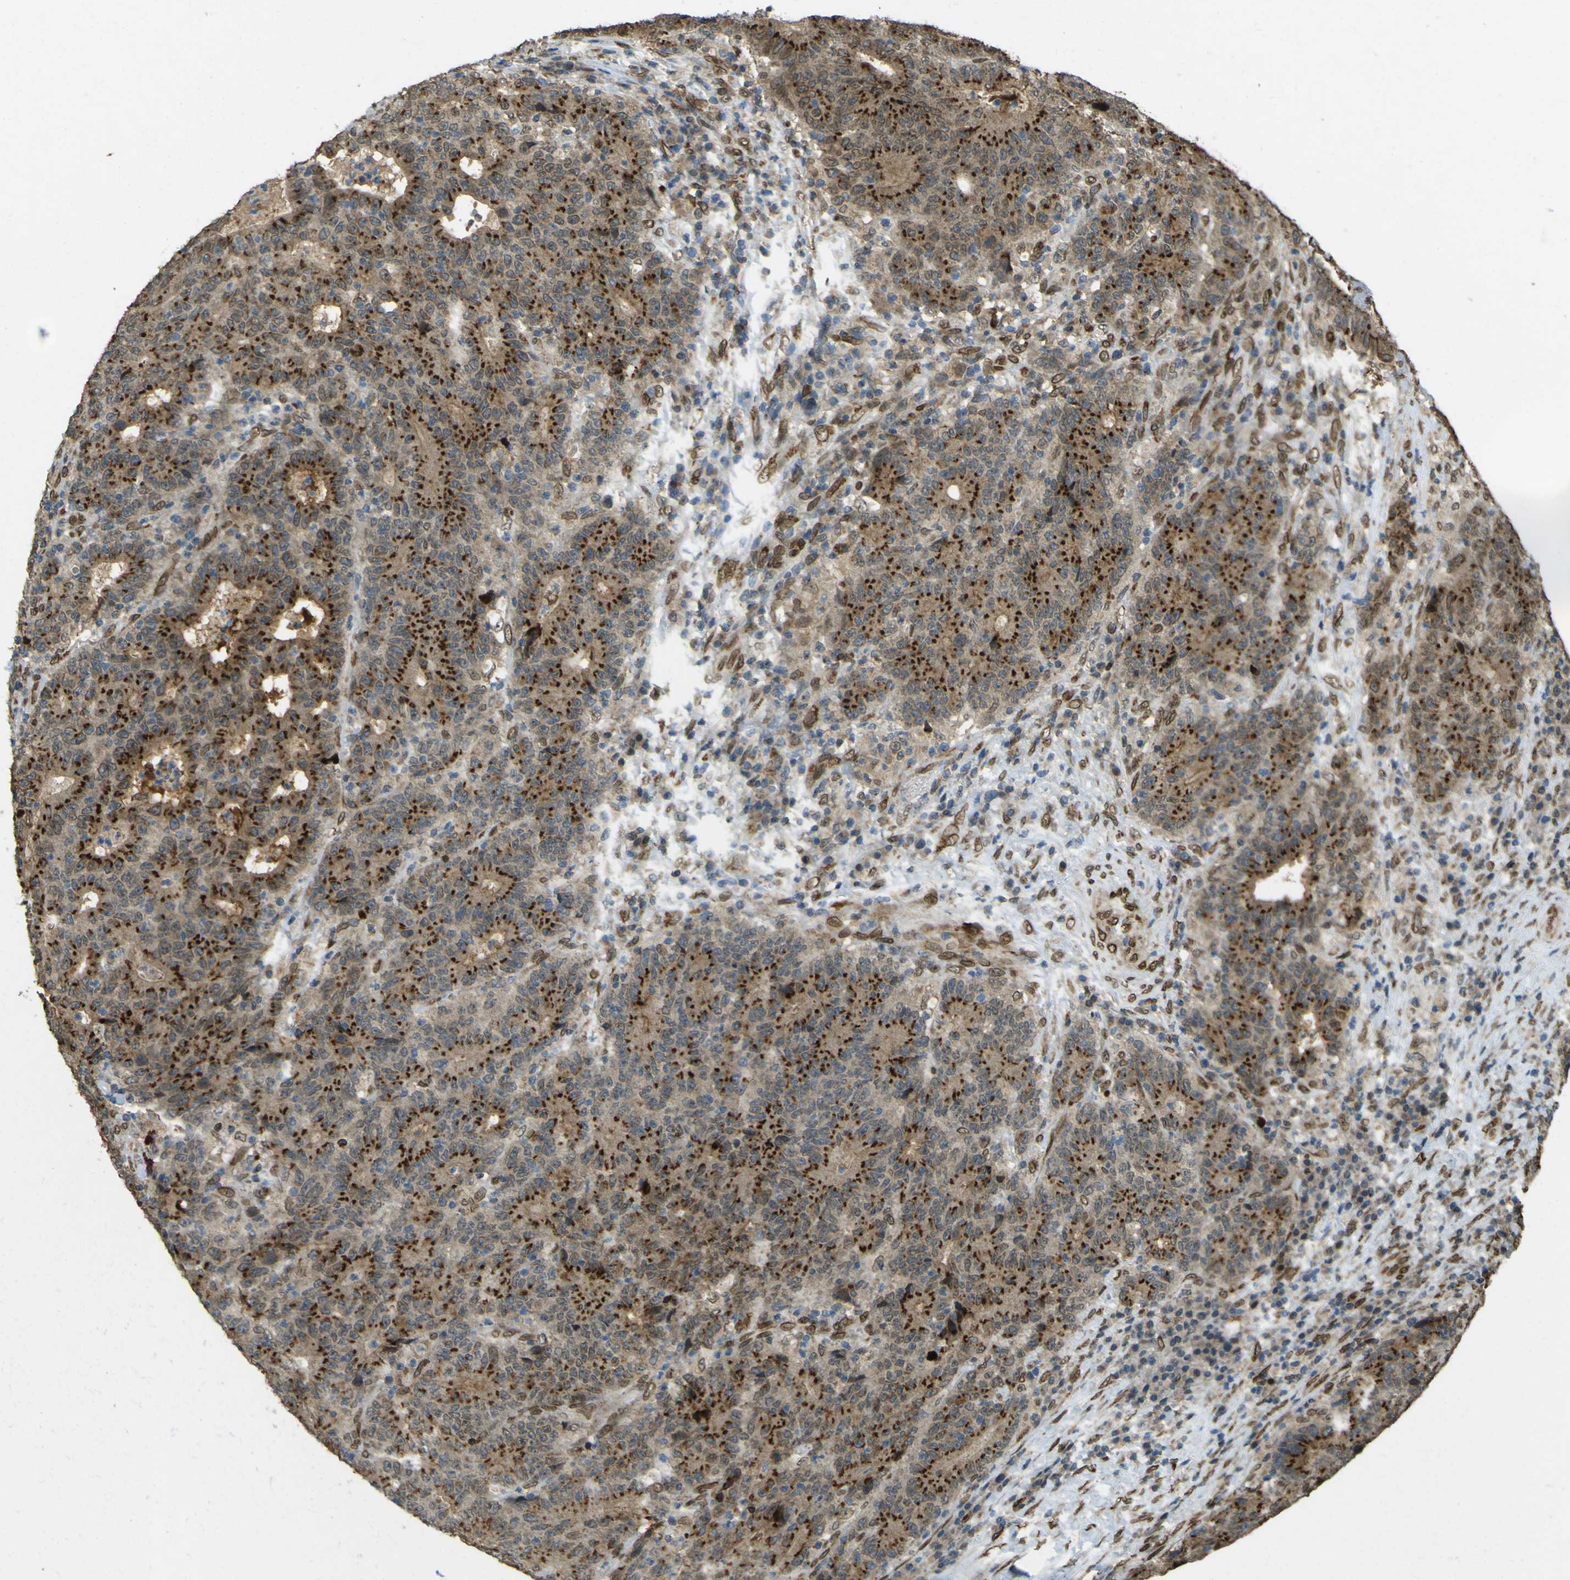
{"staining": {"intensity": "strong", "quantity": ">75%", "location": "cytoplasmic/membranous"}, "tissue": "colorectal cancer", "cell_type": "Tumor cells", "image_type": "cancer", "snomed": [{"axis": "morphology", "description": "Normal tissue, NOS"}, {"axis": "morphology", "description": "Adenocarcinoma, NOS"}, {"axis": "topography", "description": "Colon"}], "caption": "Tumor cells exhibit strong cytoplasmic/membranous expression in about >75% of cells in colorectal cancer. The staining was performed using DAB (3,3'-diaminobenzidine), with brown indicating positive protein expression. Nuclei are stained blue with hematoxylin.", "gene": "GALNT1", "patient": {"sex": "female", "age": 75}}